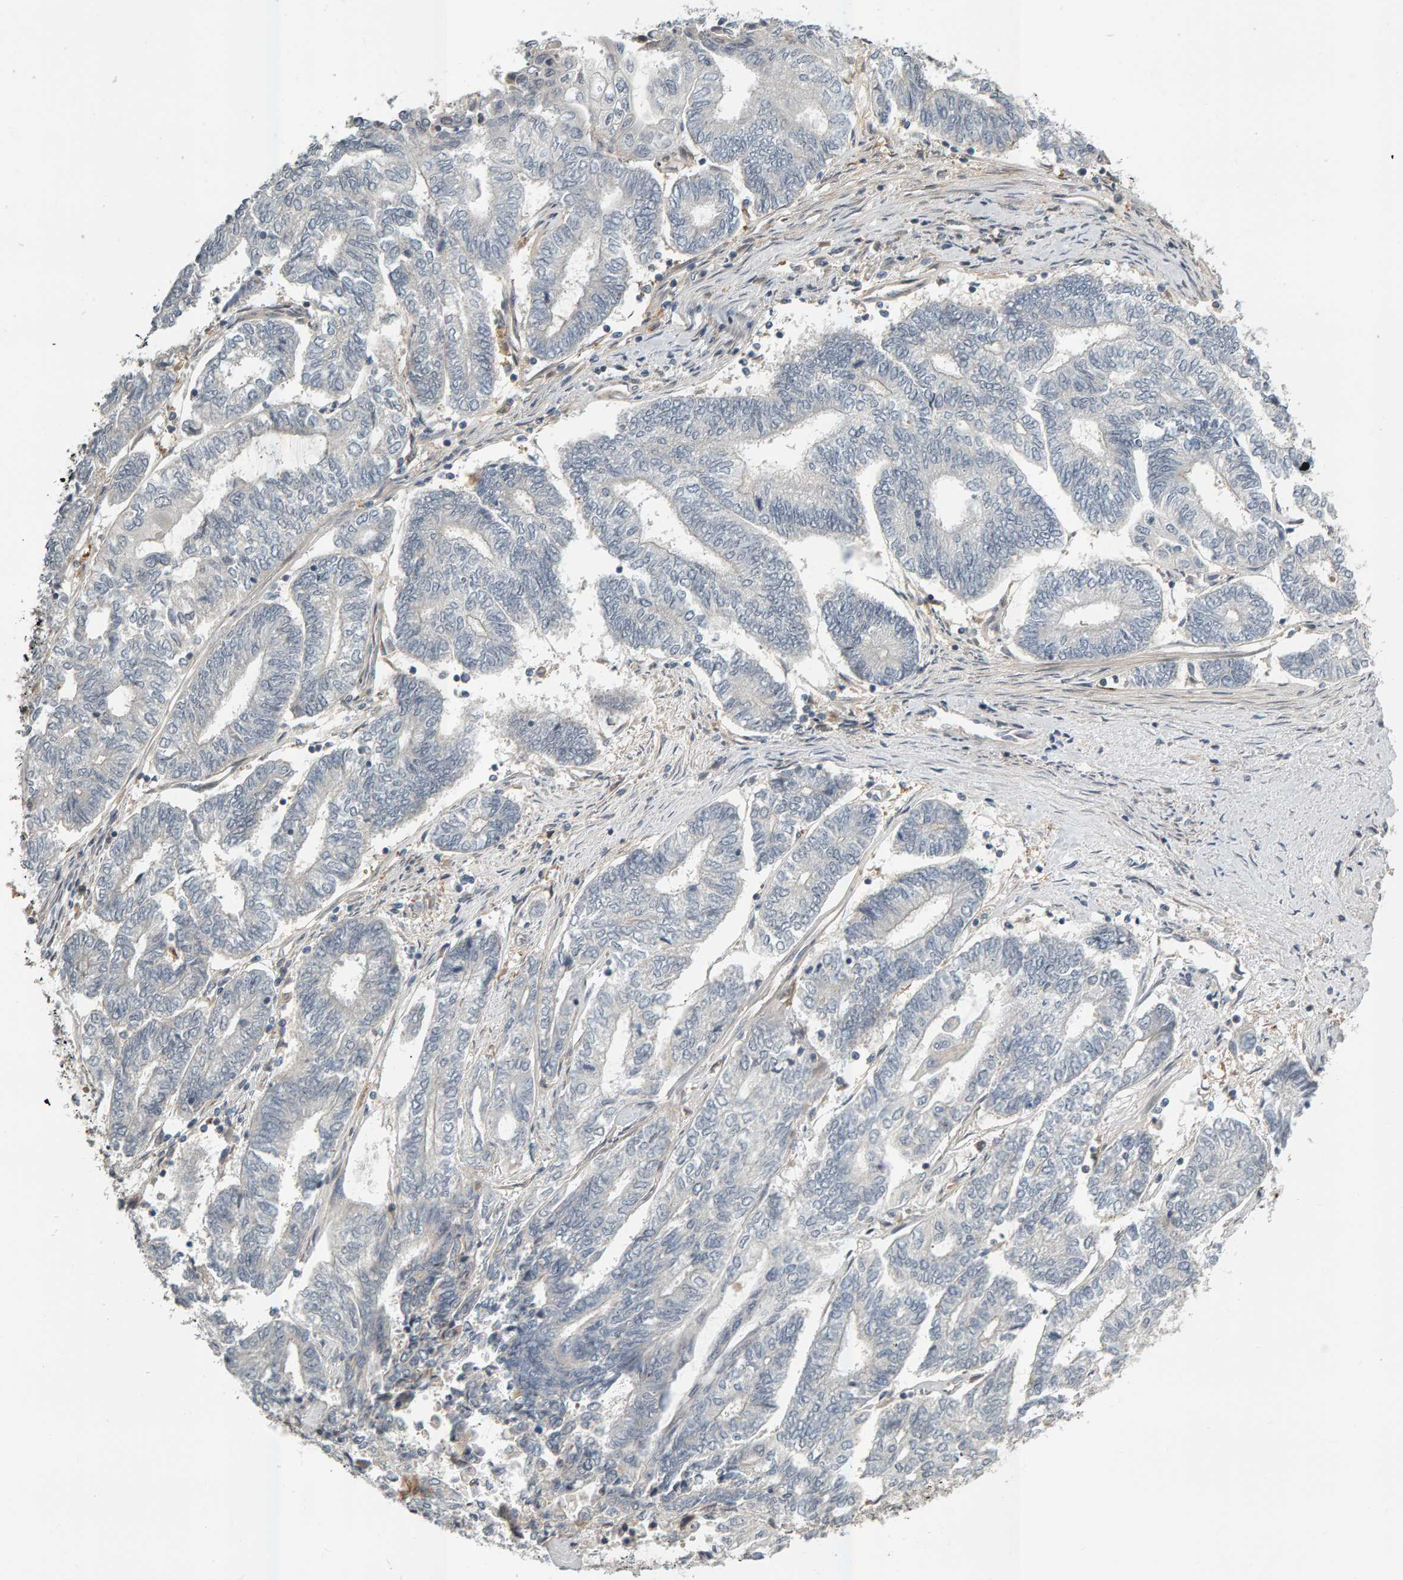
{"staining": {"intensity": "negative", "quantity": "none", "location": "none"}, "tissue": "endometrial cancer", "cell_type": "Tumor cells", "image_type": "cancer", "snomed": [{"axis": "morphology", "description": "Adenocarcinoma, NOS"}, {"axis": "topography", "description": "Uterus"}, {"axis": "topography", "description": "Endometrium"}], "caption": "Tumor cells show no significant protein staining in endometrial cancer (adenocarcinoma).", "gene": "ZNF160", "patient": {"sex": "female", "age": 70}}